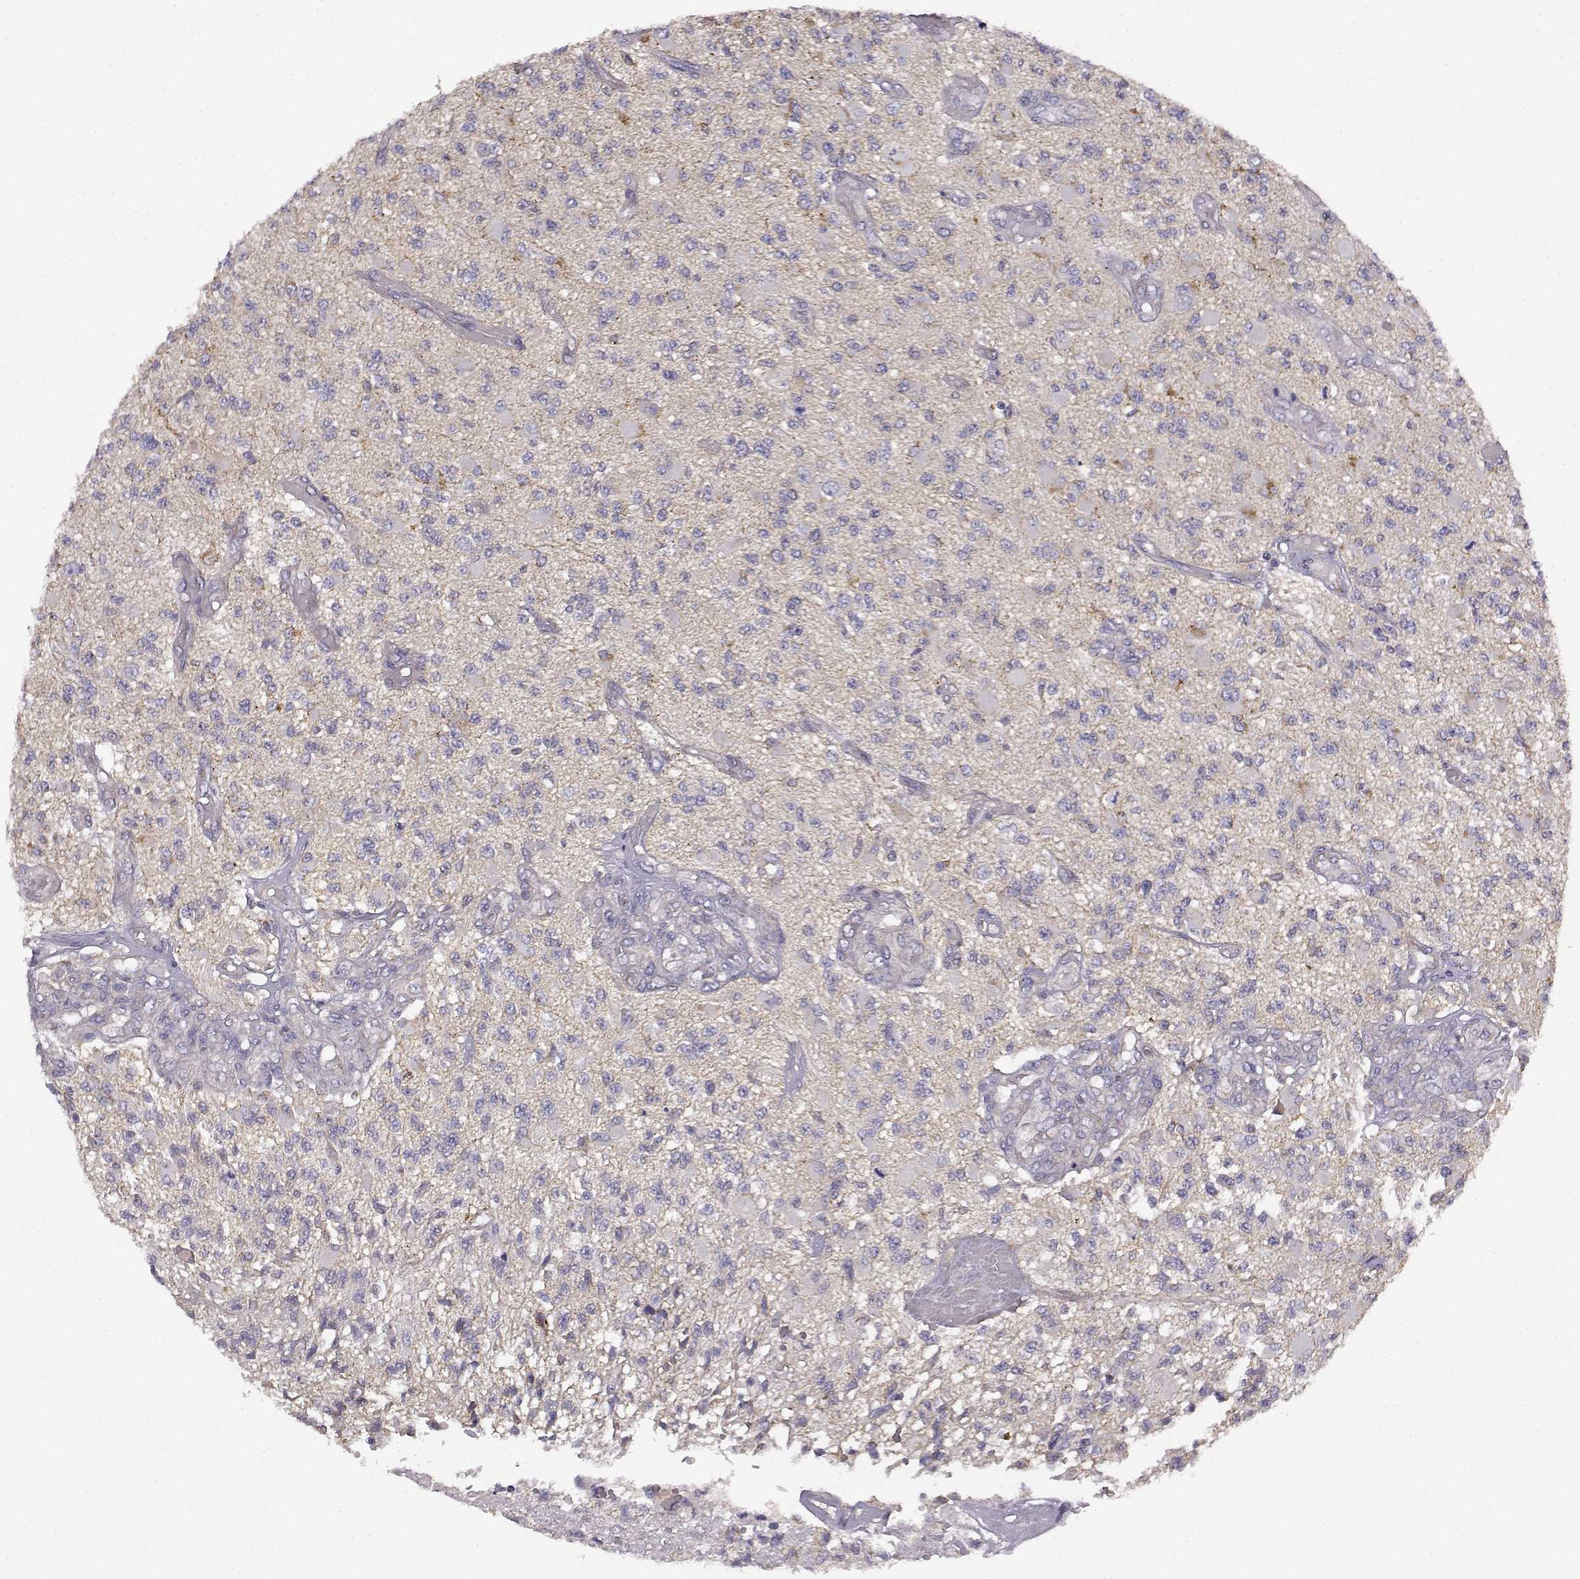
{"staining": {"intensity": "negative", "quantity": "none", "location": "none"}, "tissue": "glioma", "cell_type": "Tumor cells", "image_type": "cancer", "snomed": [{"axis": "morphology", "description": "Glioma, malignant, High grade"}, {"axis": "topography", "description": "Brain"}], "caption": "Tumor cells are negative for protein expression in human high-grade glioma (malignant). Brightfield microscopy of immunohistochemistry (IHC) stained with DAB (brown) and hematoxylin (blue), captured at high magnification.", "gene": "DDC", "patient": {"sex": "female", "age": 63}}